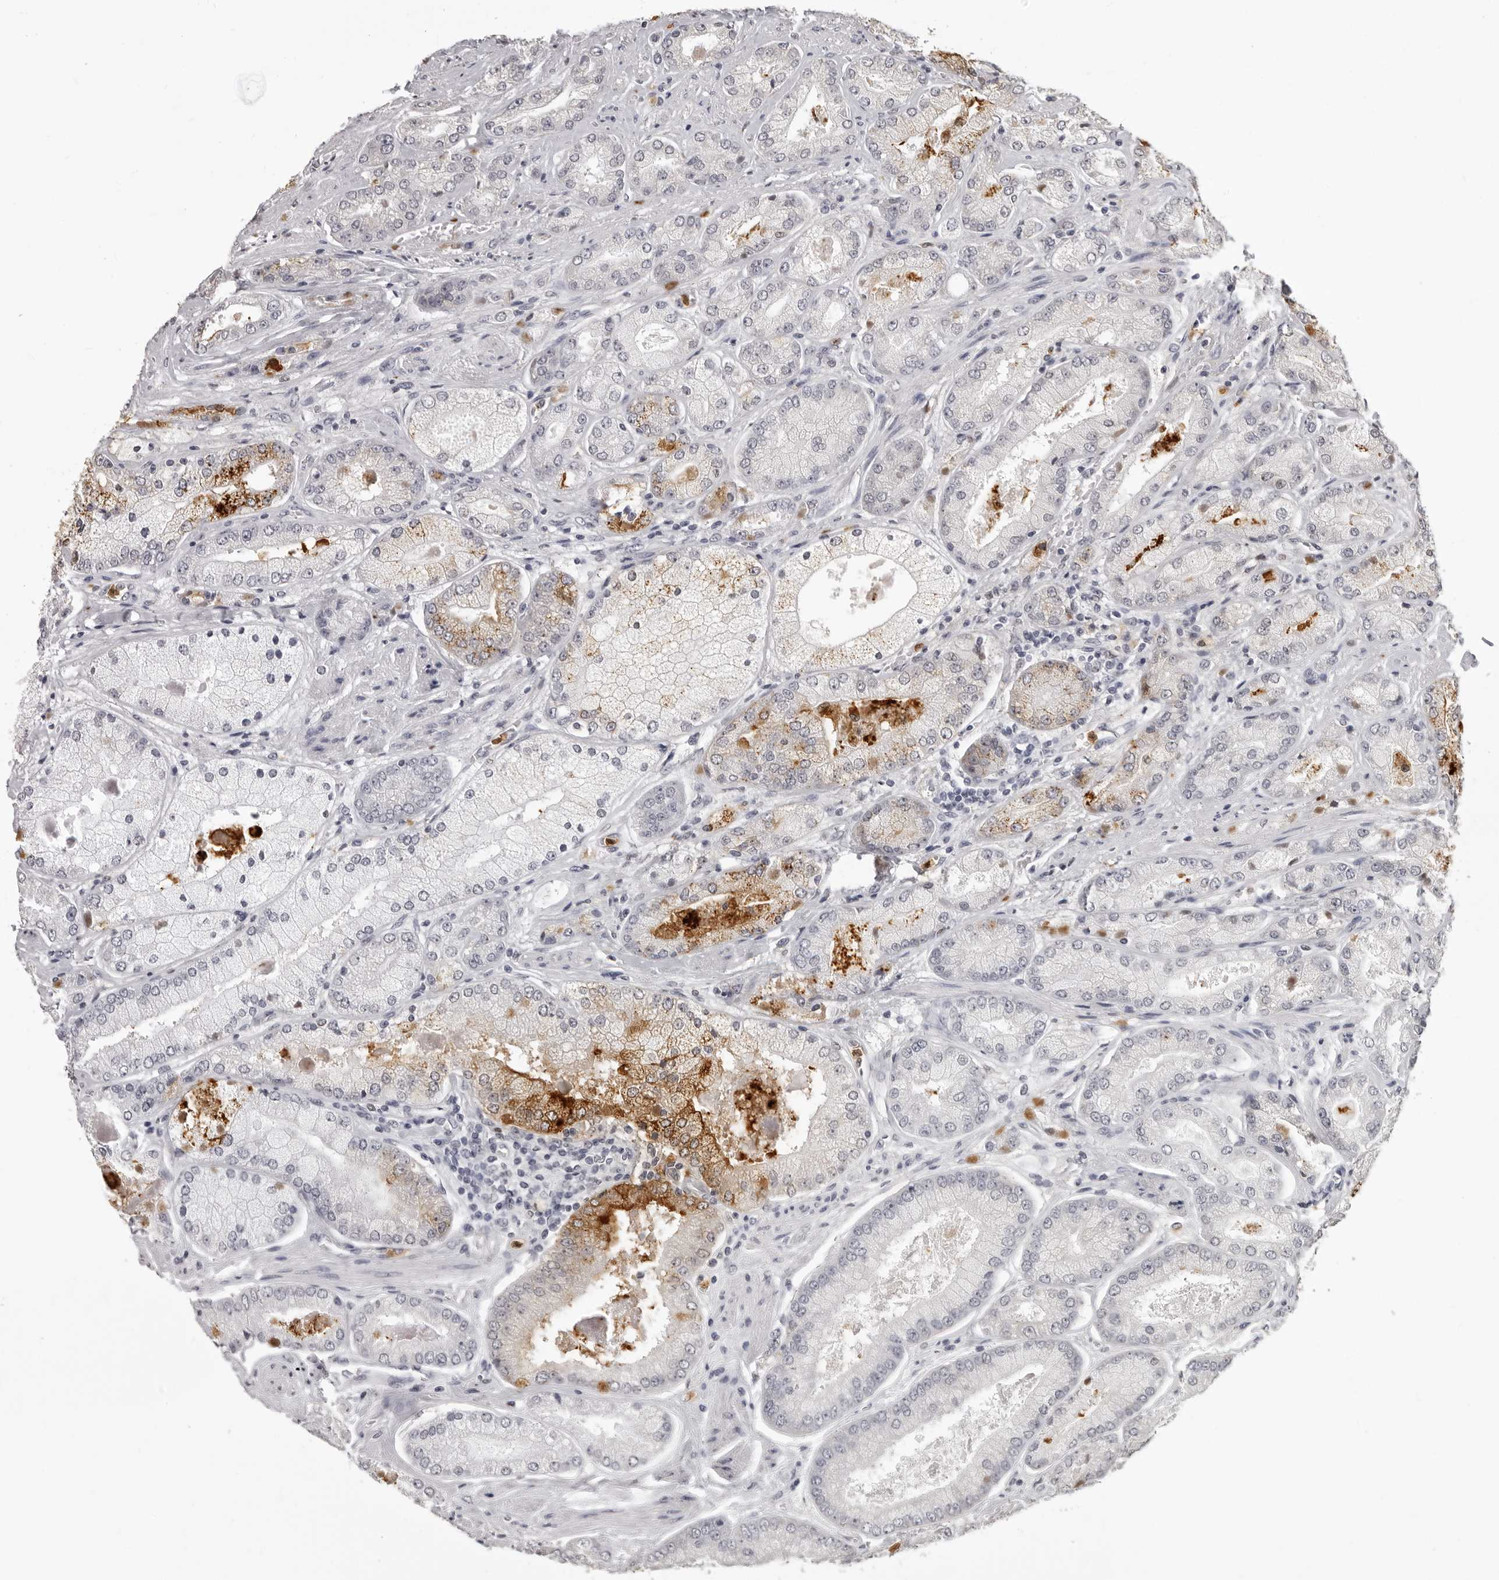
{"staining": {"intensity": "moderate", "quantity": "<25%", "location": "cytoplasmic/membranous"}, "tissue": "prostate cancer", "cell_type": "Tumor cells", "image_type": "cancer", "snomed": [{"axis": "morphology", "description": "Adenocarcinoma, High grade"}, {"axis": "topography", "description": "Prostate"}], "caption": "This is an image of immunohistochemistry staining of prostate cancer (adenocarcinoma (high-grade)), which shows moderate expression in the cytoplasmic/membranous of tumor cells.", "gene": "IL31", "patient": {"sex": "male", "age": 58}}